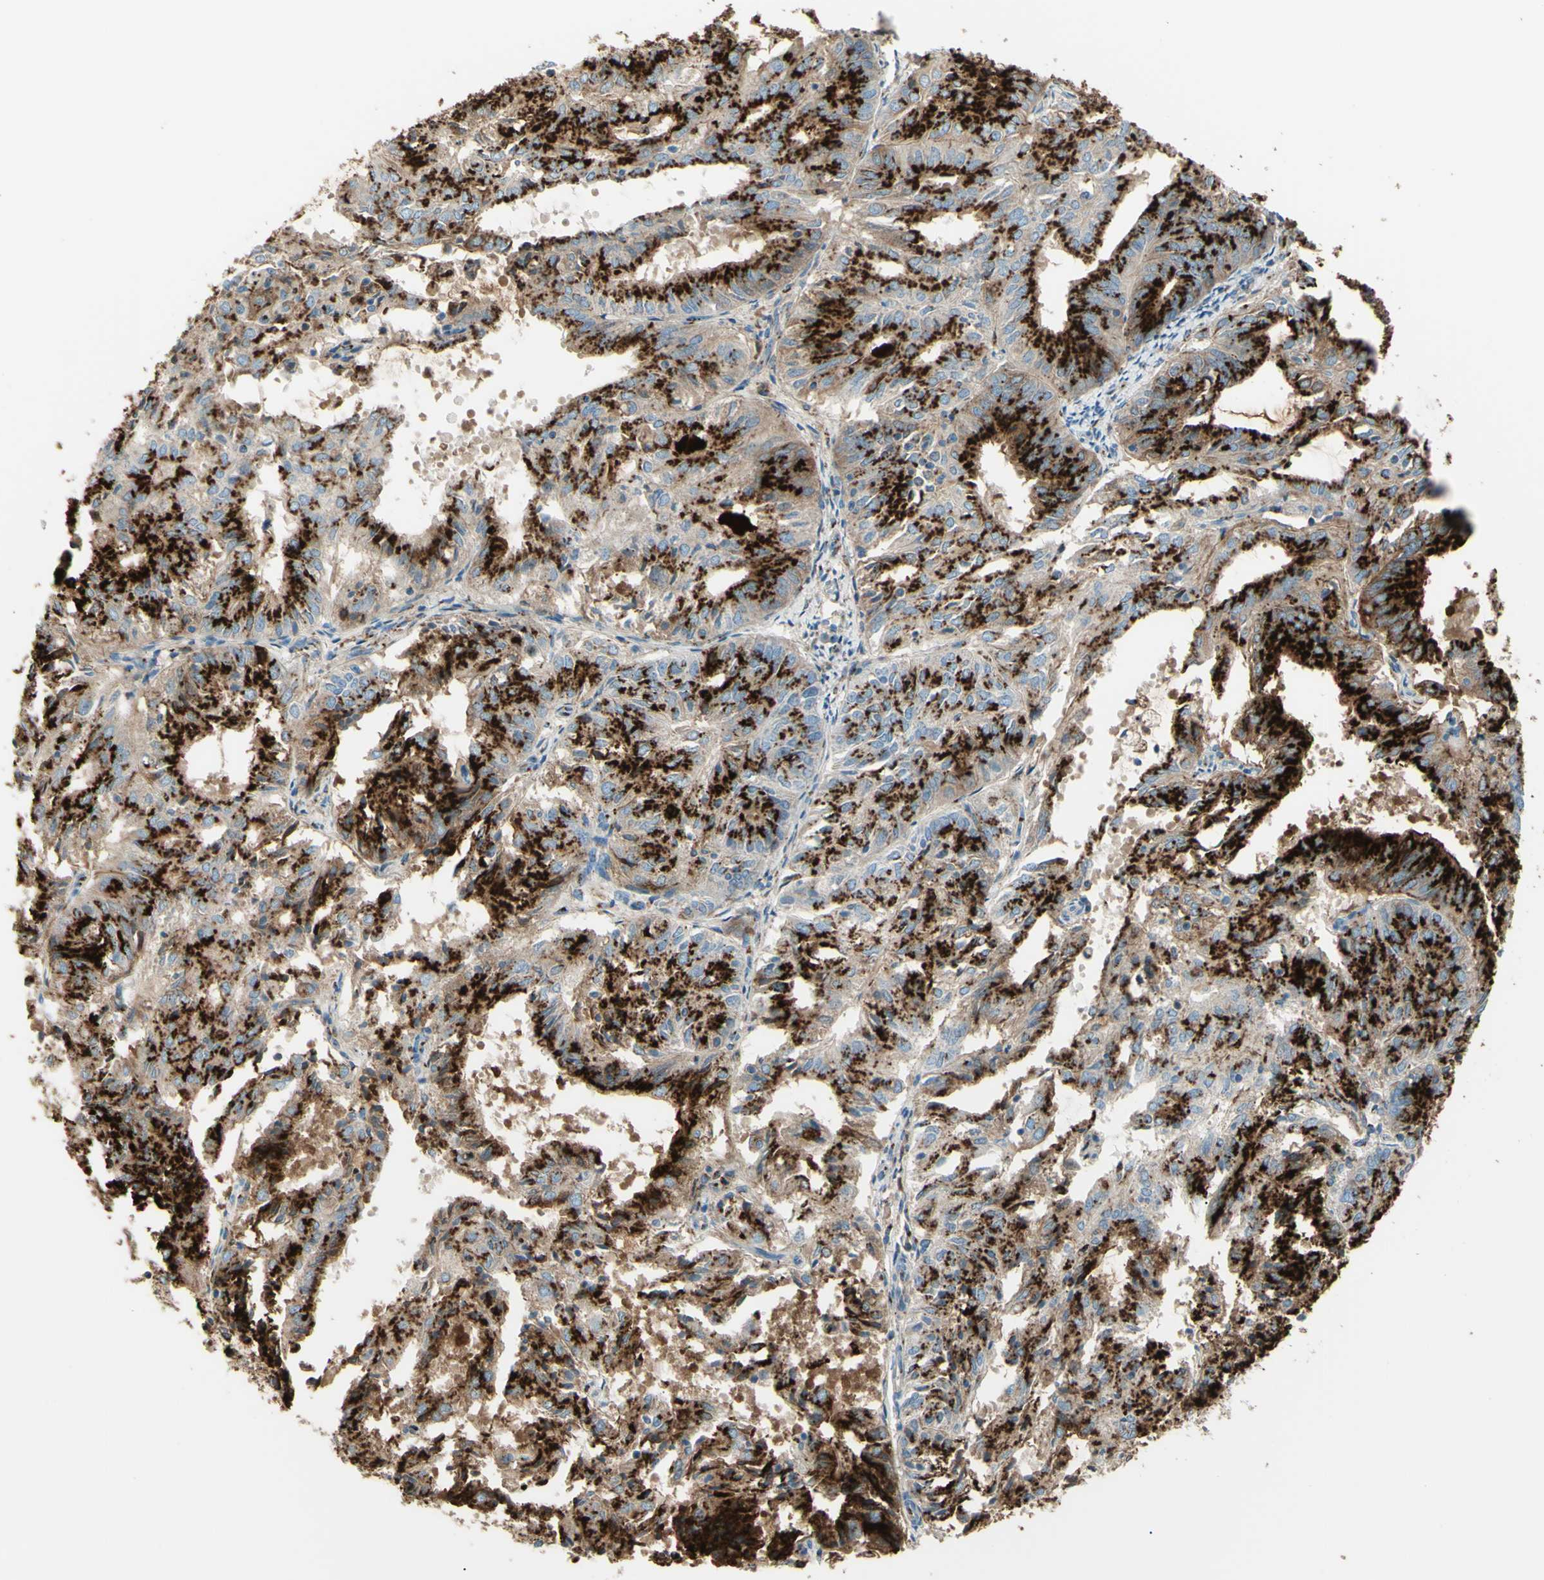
{"staining": {"intensity": "strong", "quantity": ">75%", "location": "cytoplasmic/membranous"}, "tissue": "endometrial cancer", "cell_type": "Tumor cells", "image_type": "cancer", "snomed": [{"axis": "morphology", "description": "Adenocarcinoma, NOS"}, {"axis": "topography", "description": "Uterus"}], "caption": "Protein analysis of endometrial cancer tissue demonstrates strong cytoplasmic/membranous positivity in approximately >75% of tumor cells.", "gene": "B4GALT1", "patient": {"sex": "female", "age": 60}}